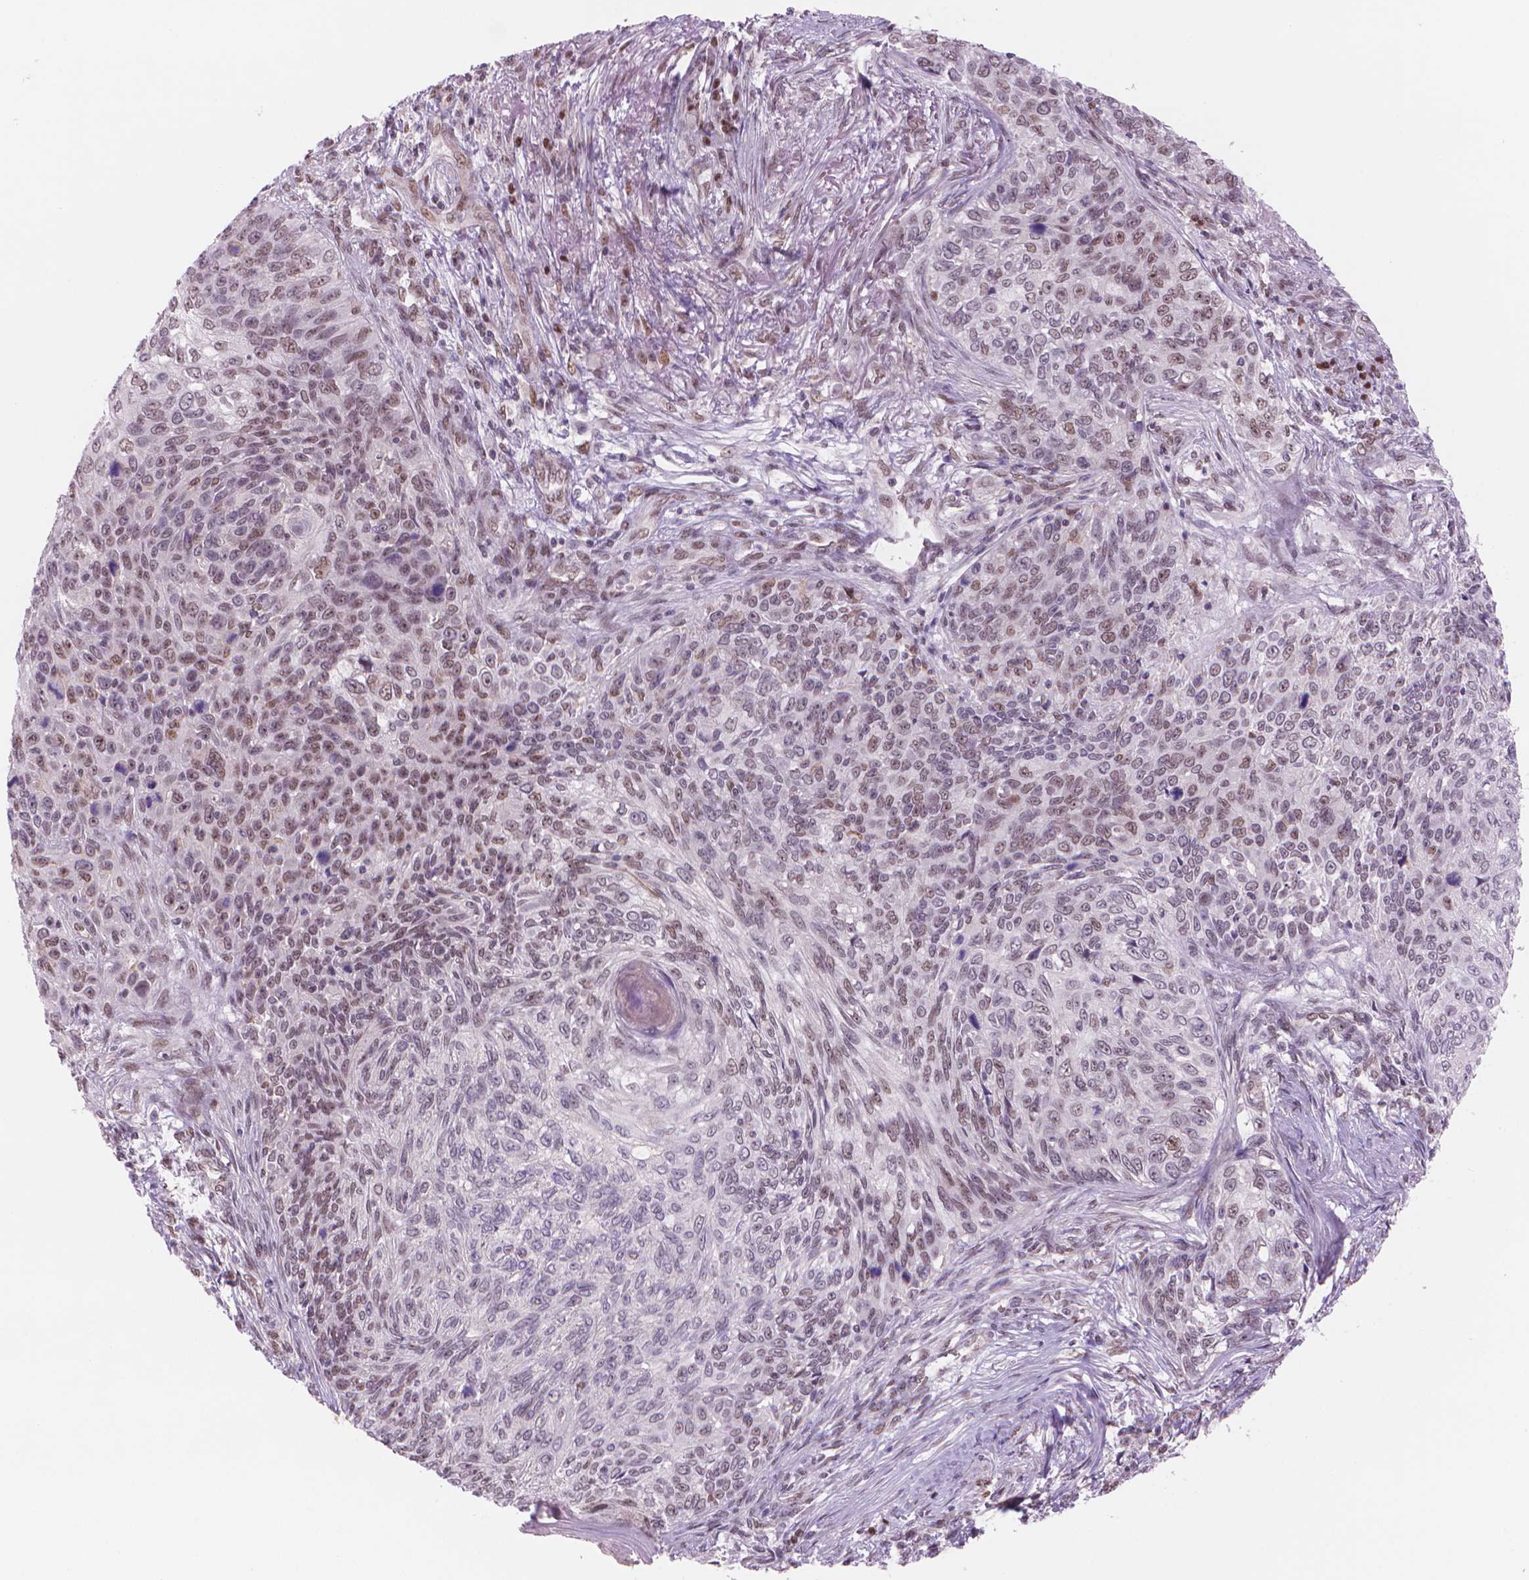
{"staining": {"intensity": "moderate", "quantity": "25%-75%", "location": "nuclear"}, "tissue": "skin cancer", "cell_type": "Tumor cells", "image_type": "cancer", "snomed": [{"axis": "morphology", "description": "Squamous cell carcinoma, NOS"}, {"axis": "topography", "description": "Skin"}], "caption": "This image displays IHC staining of human squamous cell carcinoma (skin), with medium moderate nuclear expression in about 25%-75% of tumor cells.", "gene": "POLR3D", "patient": {"sex": "male", "age": 92}}